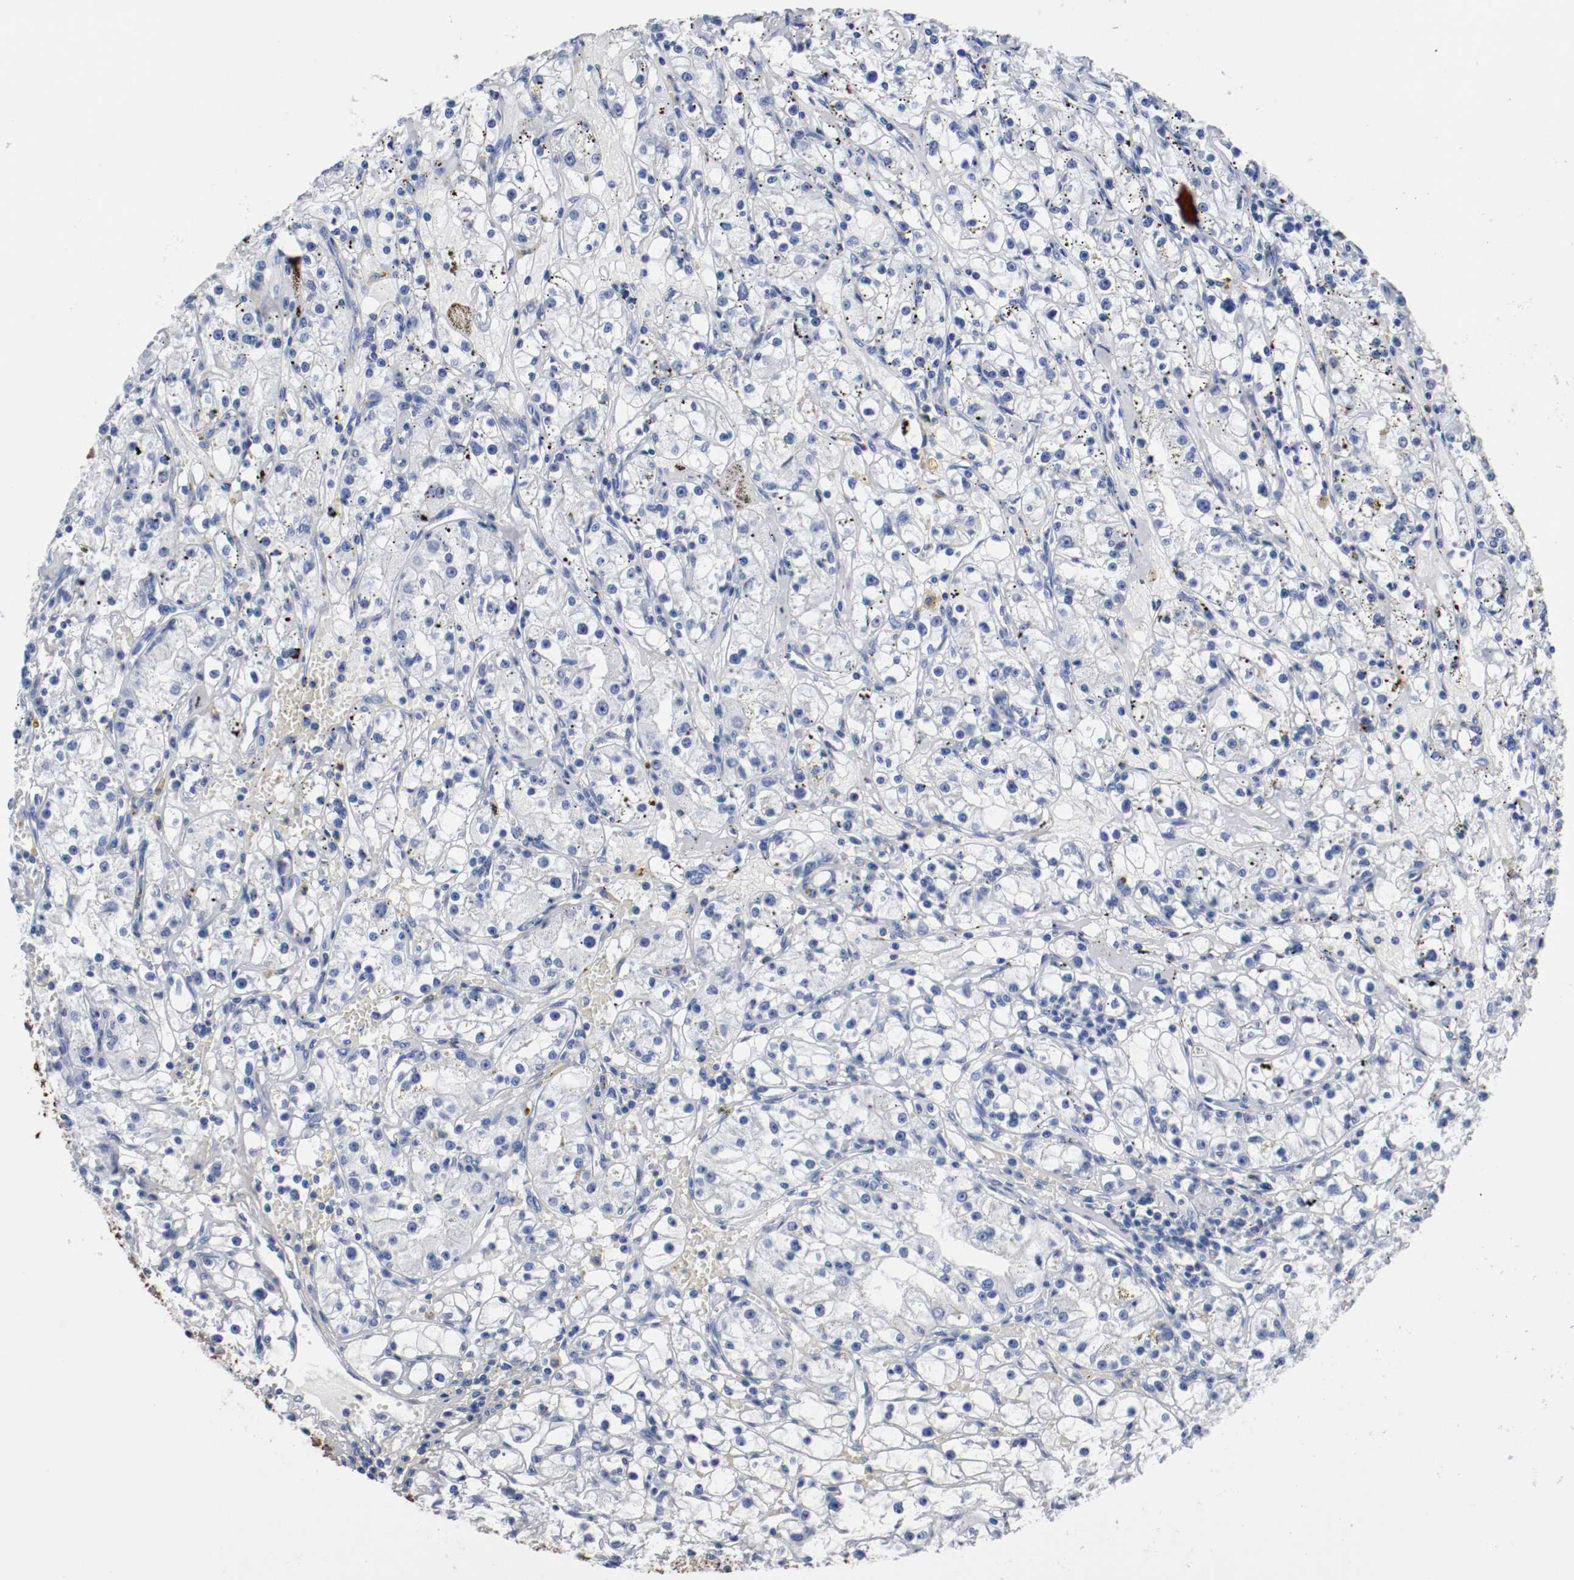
{"staining": {"intensity": "negative", "quantity": "none", "location": "none"}, "tissue": "renal cancer", "cell_type": "Tumor cells", "image_type": "cancer", "snomed": [{"axis": "morphology", "description": "Adenocarcinoma, NOS"}, {"axis": "topography", "description": "Kidney"}], "caption": "Immunohistochemistry (IHC) photomicrograph of human adenocarcinoma (renal) stained for a protein (brown), which reveals no positivity in tumor cells.", "gene": "TNC", "patient": {"sex": "male", "age": 56}}